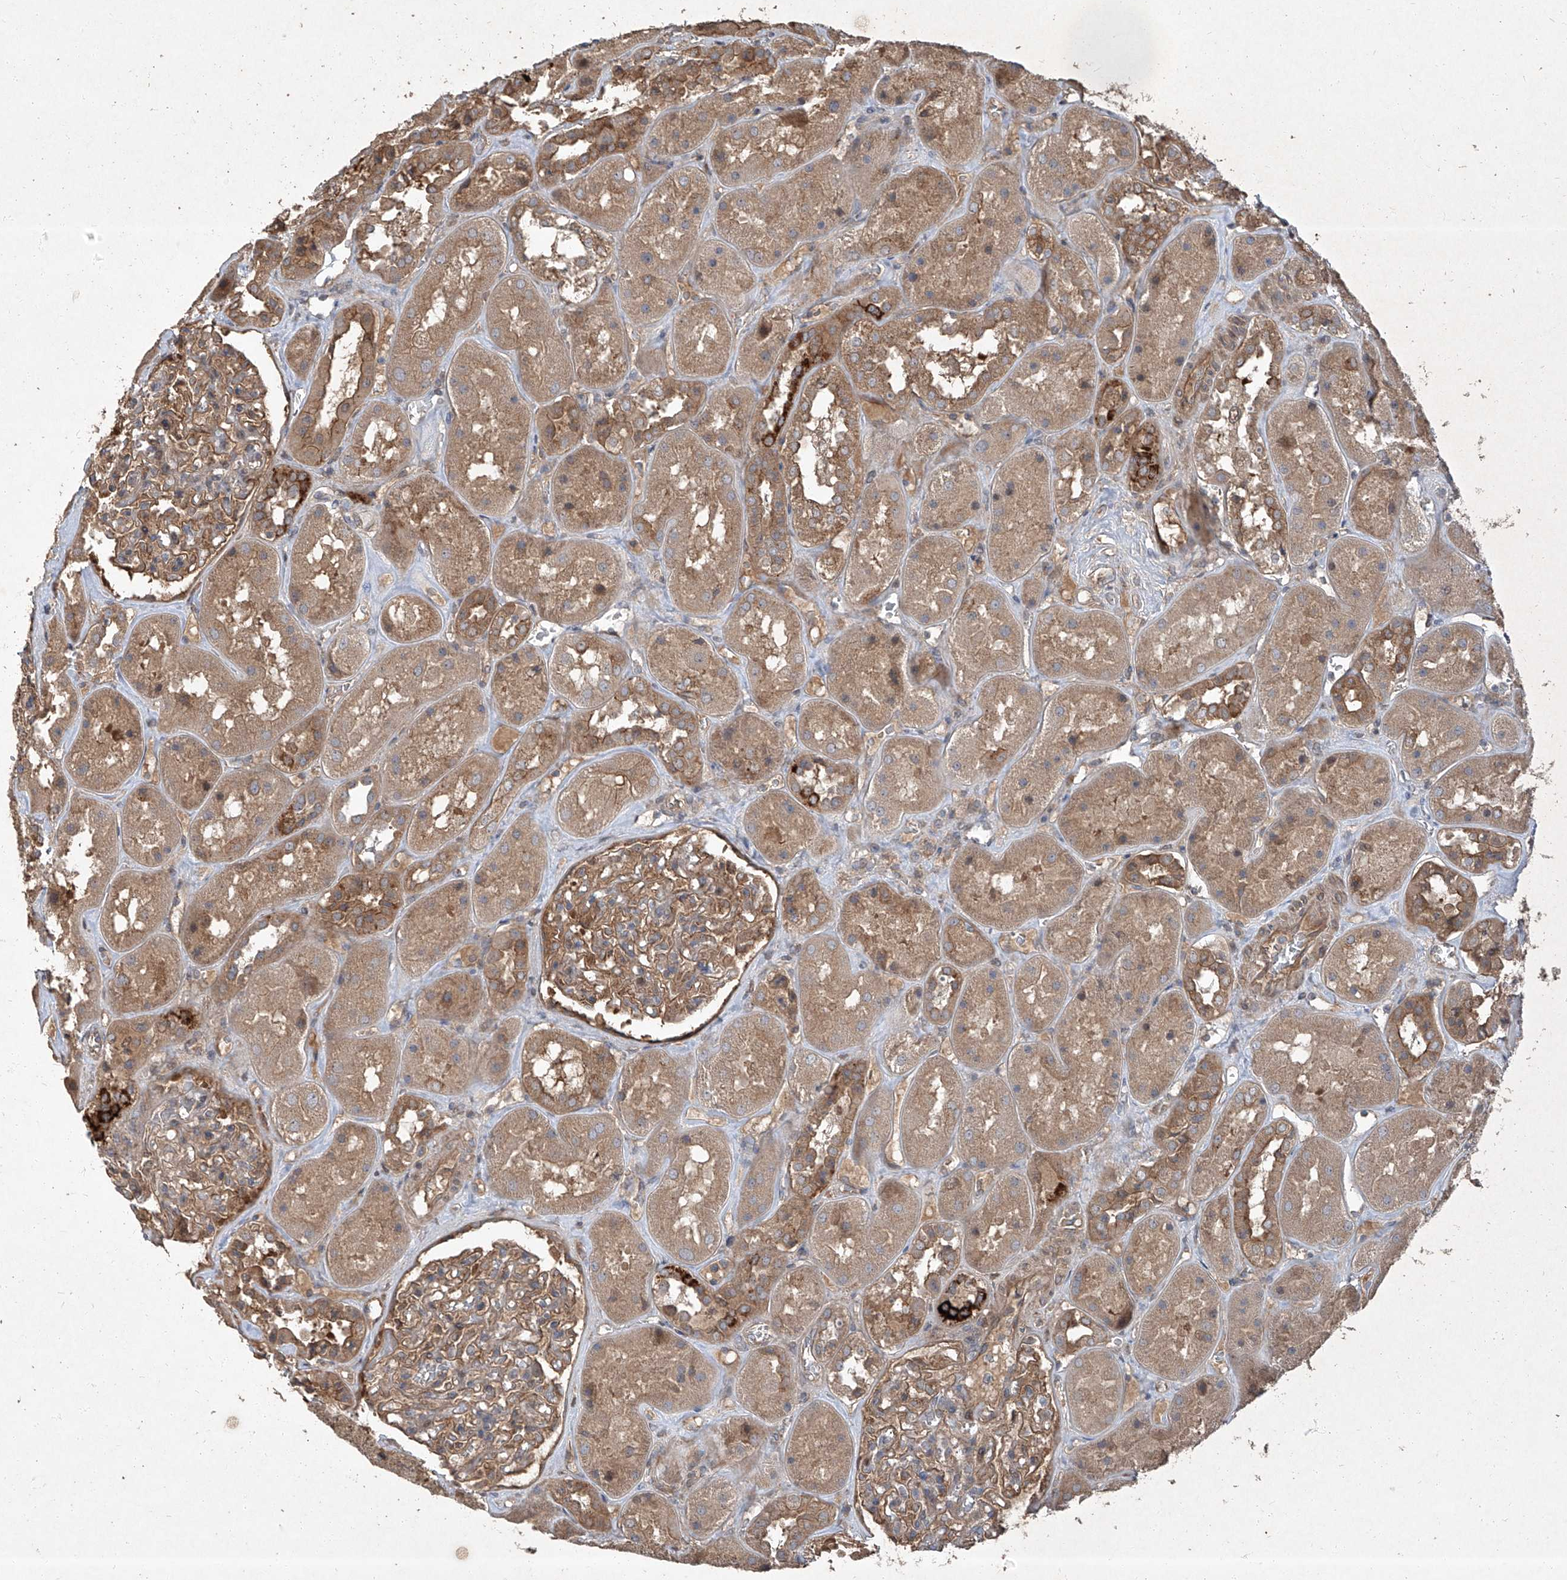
{"staining": {"intensity": "moderate", "quantity": ">75%", "location": "cytoplasmic/membranous"}, "tissue": "kidney", "cell_type": "Cells in glomeruli", "image_type": "normal", "snomed": [{"axis": "morphology", "description": "Normal tissue, NOS"}, {"axis": "topography", "description": "Kidney"}], "caption": "Kidney stained with DAB (3,3'-diaminobenzidine) immunohistochemistry (IHC) shows medium levels of moderate cytoplasmic/membranous staining in about >75% of cells in glomeruli.", "gene": "CCN1", "patient": {"sex": "male", "age": 70}}